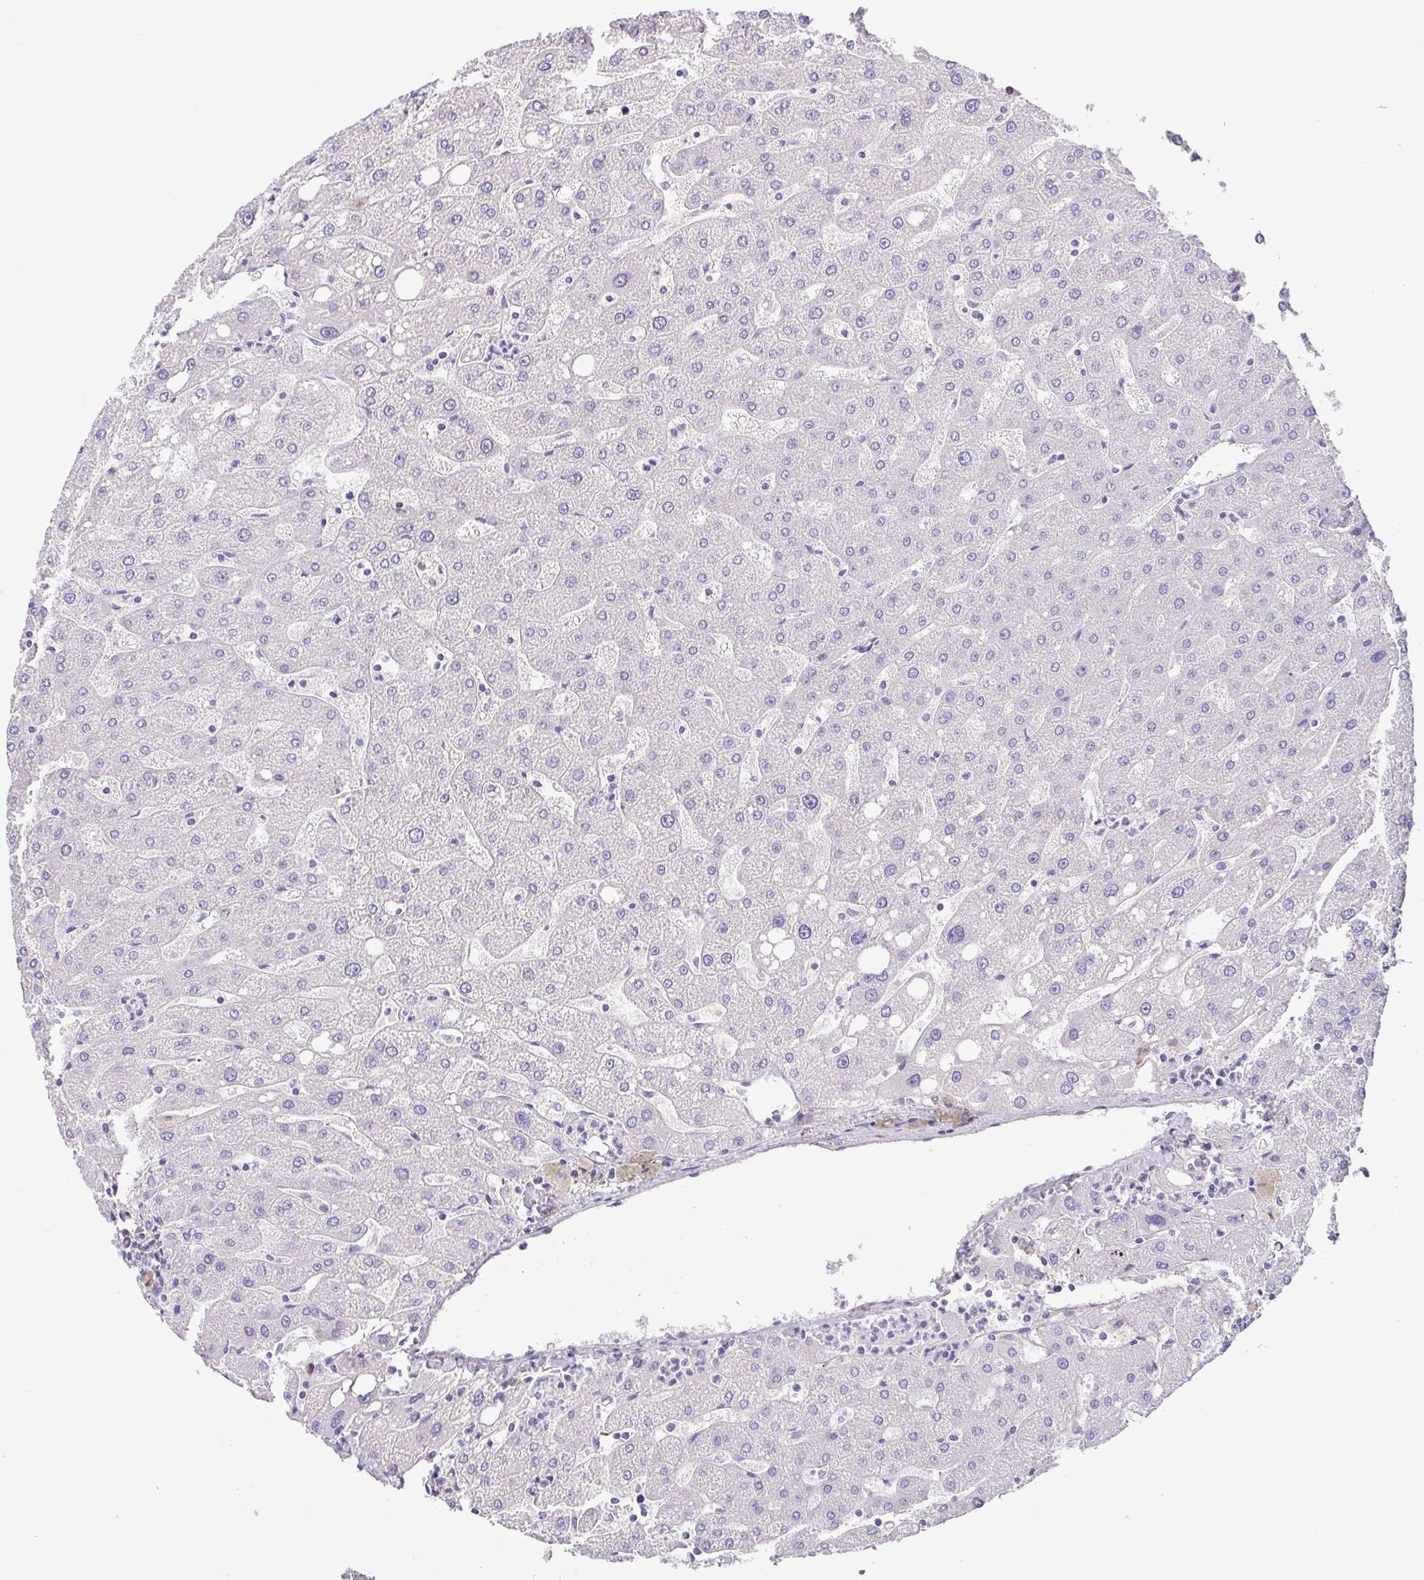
{"staining": {"intensity": "negative", "quantity": "none", "location": "none"}, "tissue": "liver", "cell_type": "Cholangiocytes", "image_type": "normal", "snomed": [{"axis": "morphology", "description": "Normal tissue, NOS"}, {"axis": "topography", "description": "Liver"}], "caption": "Immunohistochemistry (IHC) histopathology image of normal human liver stained for a protein (brown), which reveals no staining in cholangiocytes.", "gene": "PKDREJ", "patient": {"sex": "male", "age": 67}}